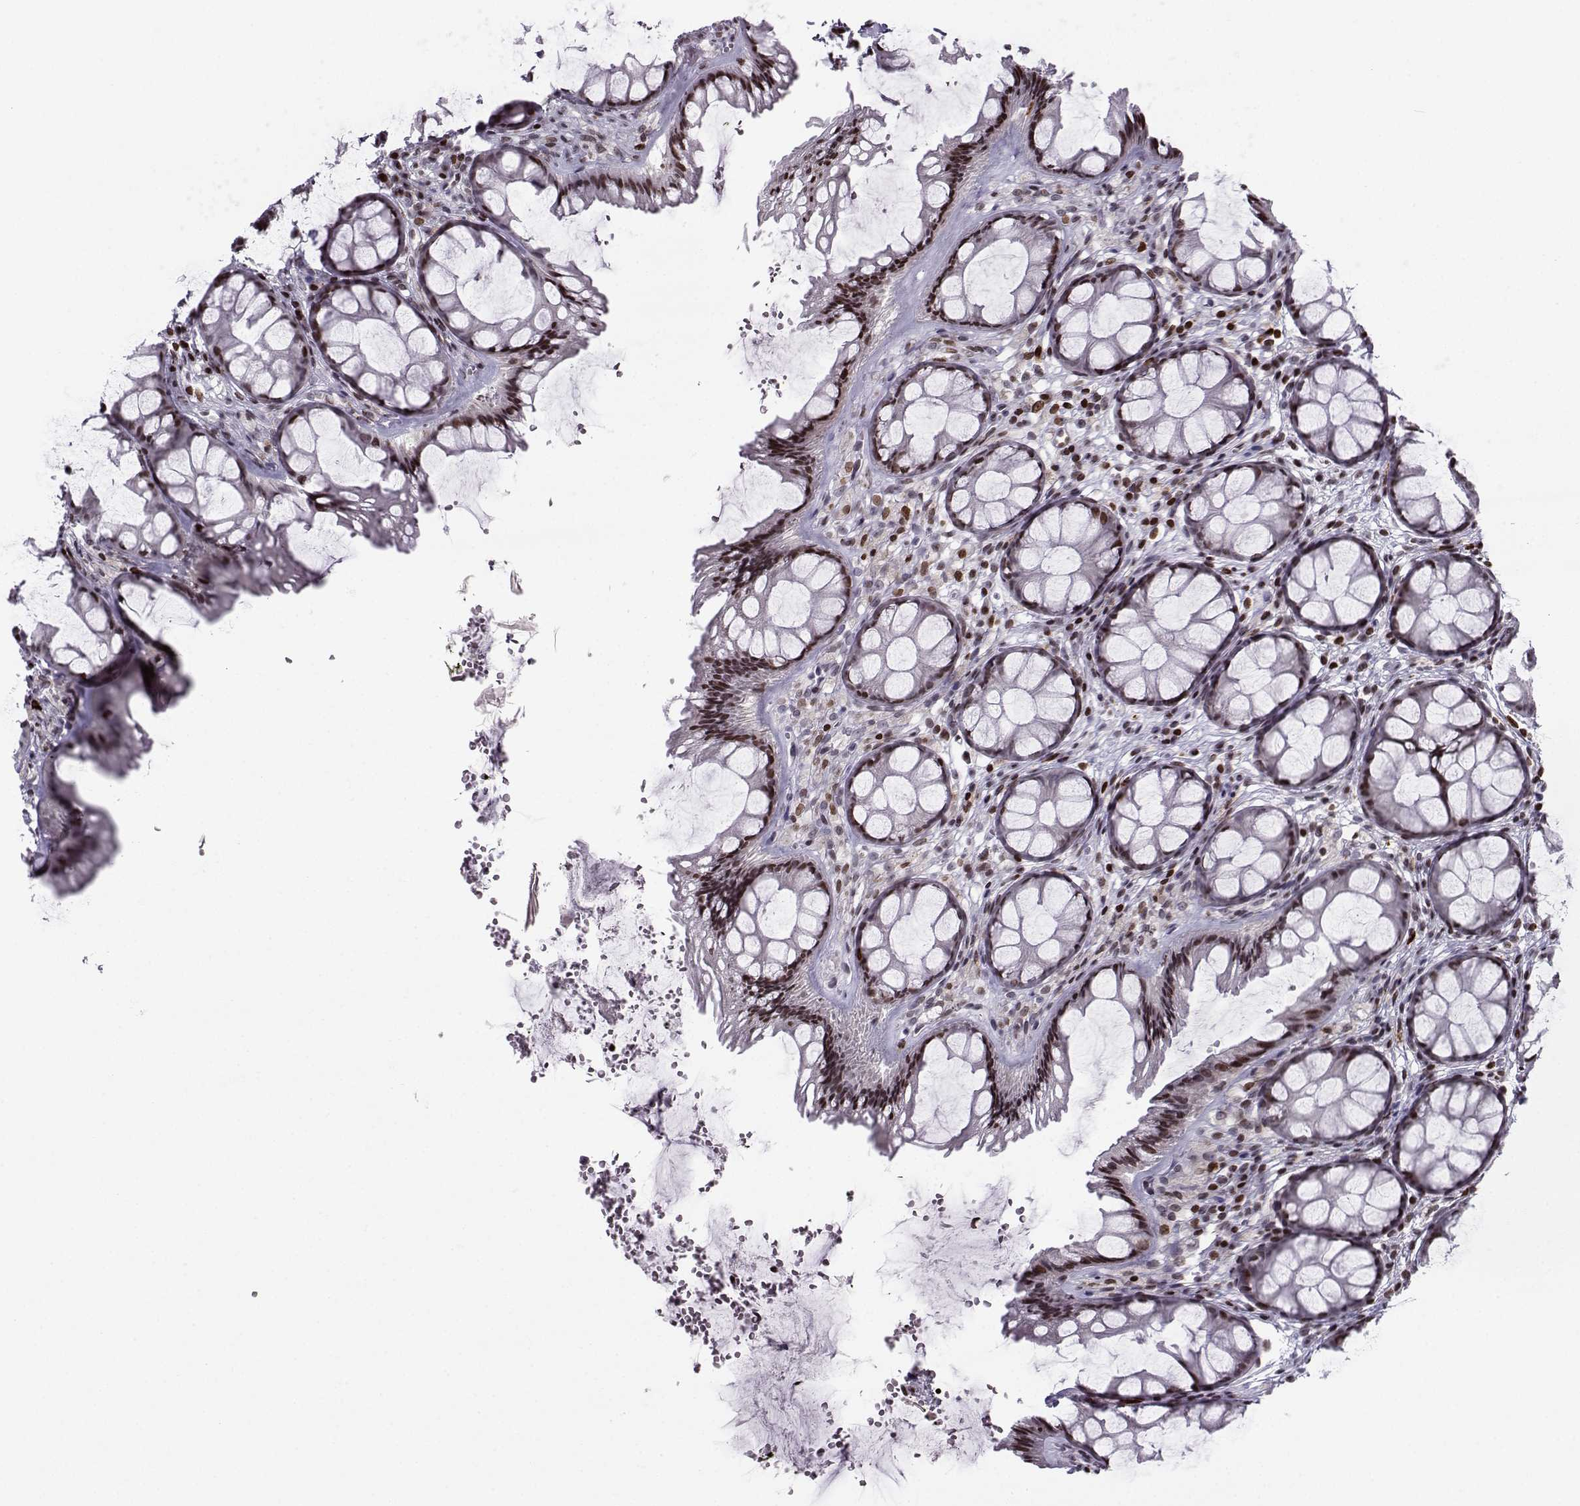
{"staining": {"intensity": "strong", "quantity": "25%-75%", "location": "nuclear"}, "tissue": "rectum", "cell_type": "Glandular cells", "image_type": "normal", "snomed": [{"axis": "morphology", "description": "Normal tissue, NOS"}, {"axis": "topography", "description": "Rectum"}], "caption": "Protein positivity by IHC demonstrates strong nuclear positivity in about 25%-75% of glandular cells in unremarkable rectum.", "gene": "ZNF19", "patient": {"sex": "female", "age": 62}}